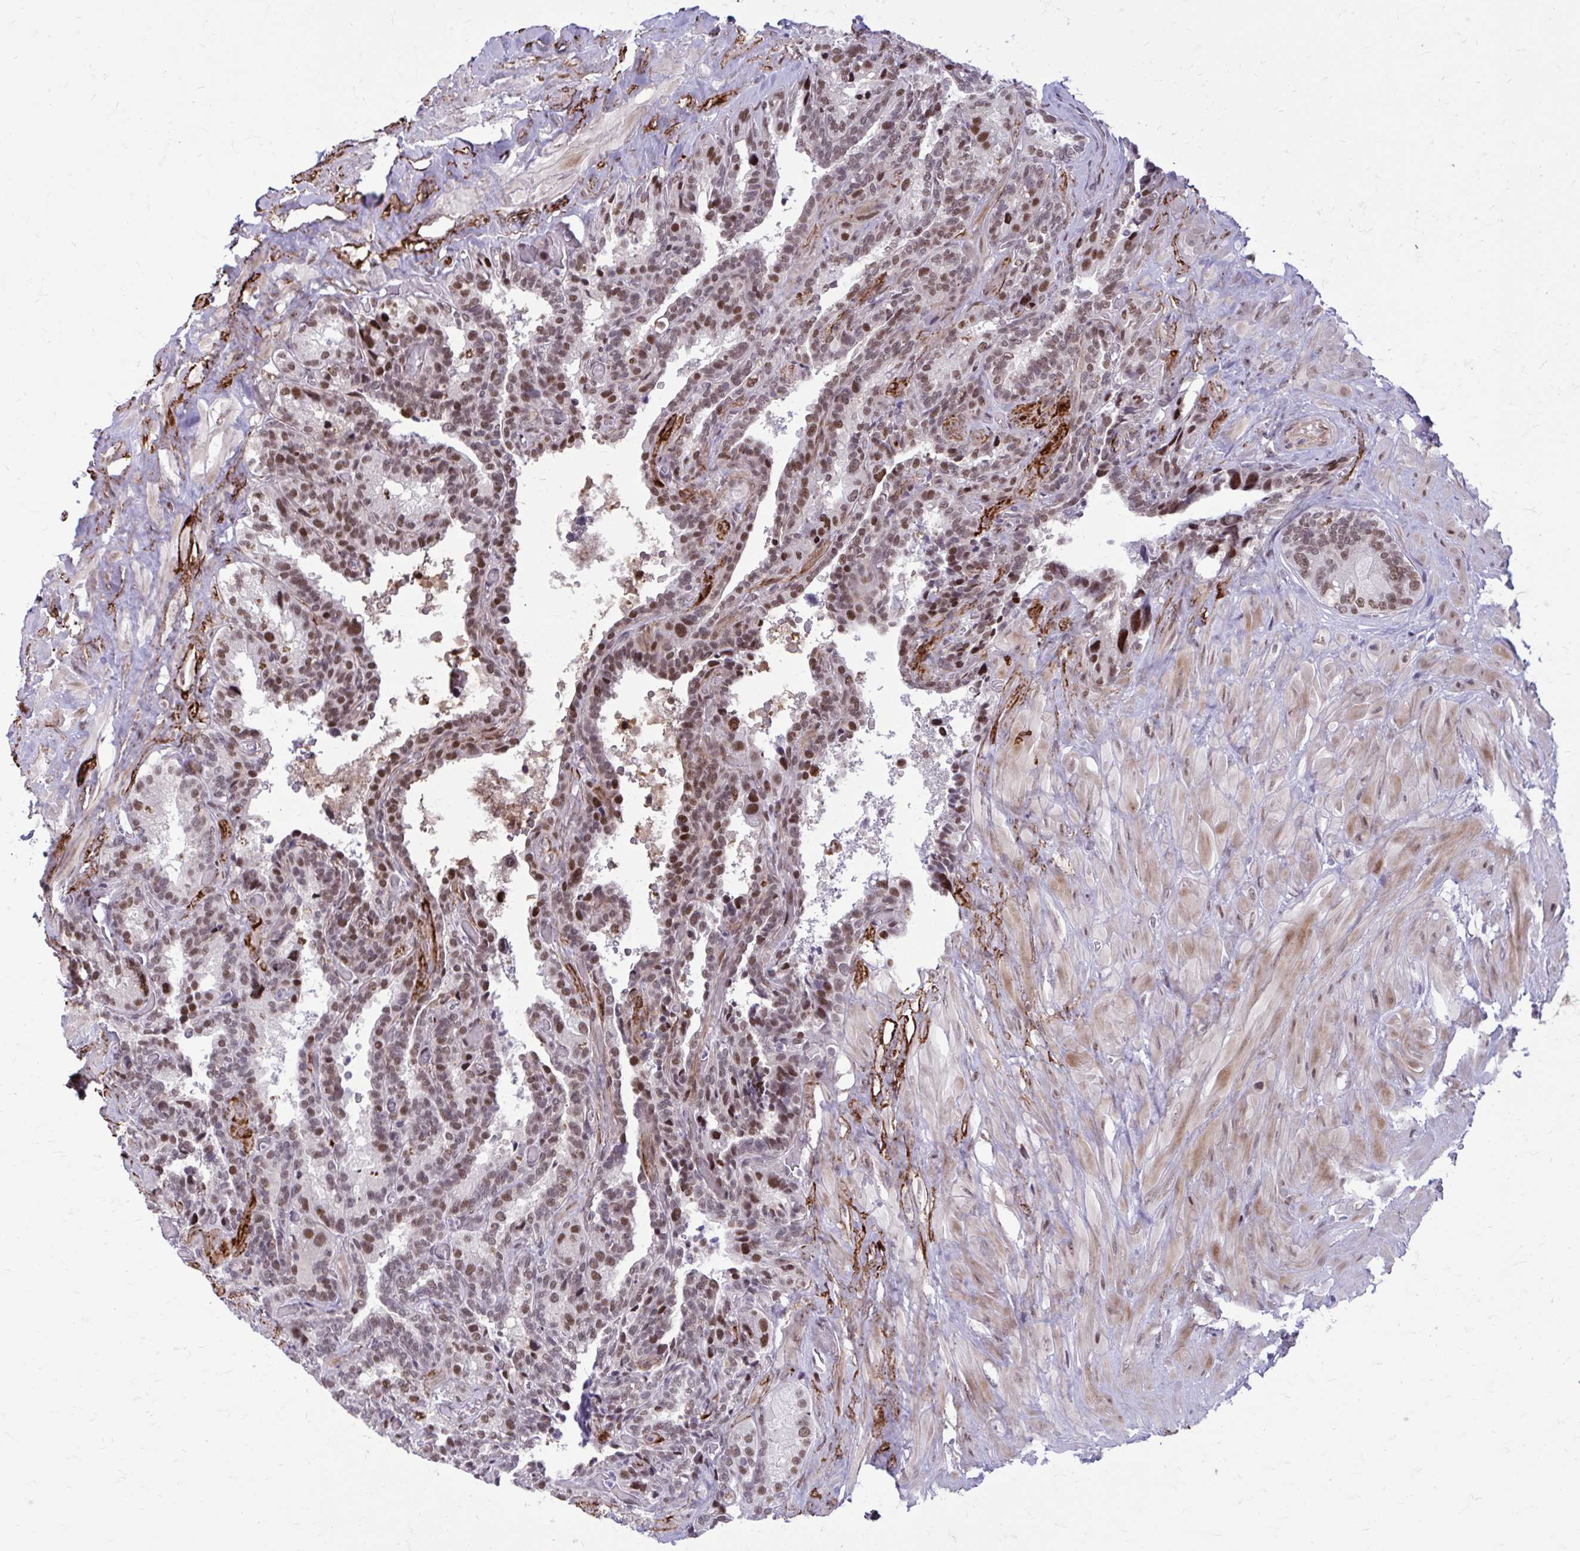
{"staining": {"intensity": "moderate", "quantity": ">75%", "location": "nuclear"}, "tissue": "seminal vesicle", "cell_type": "Glandular cells", "image_type": "normal", "snomed": [{"axis": "morphology", "description": "Normal tissue, NOS"}, {"axis": "topography", "description": "Seminal veicle"}], "caption": "IHC of benign seminal vesicle displays medium levels of moderate nuclear staining in approximately >75% of glandular cells.", "gene": "PSME4", "patient": {"sex": "male", "age": 60}}